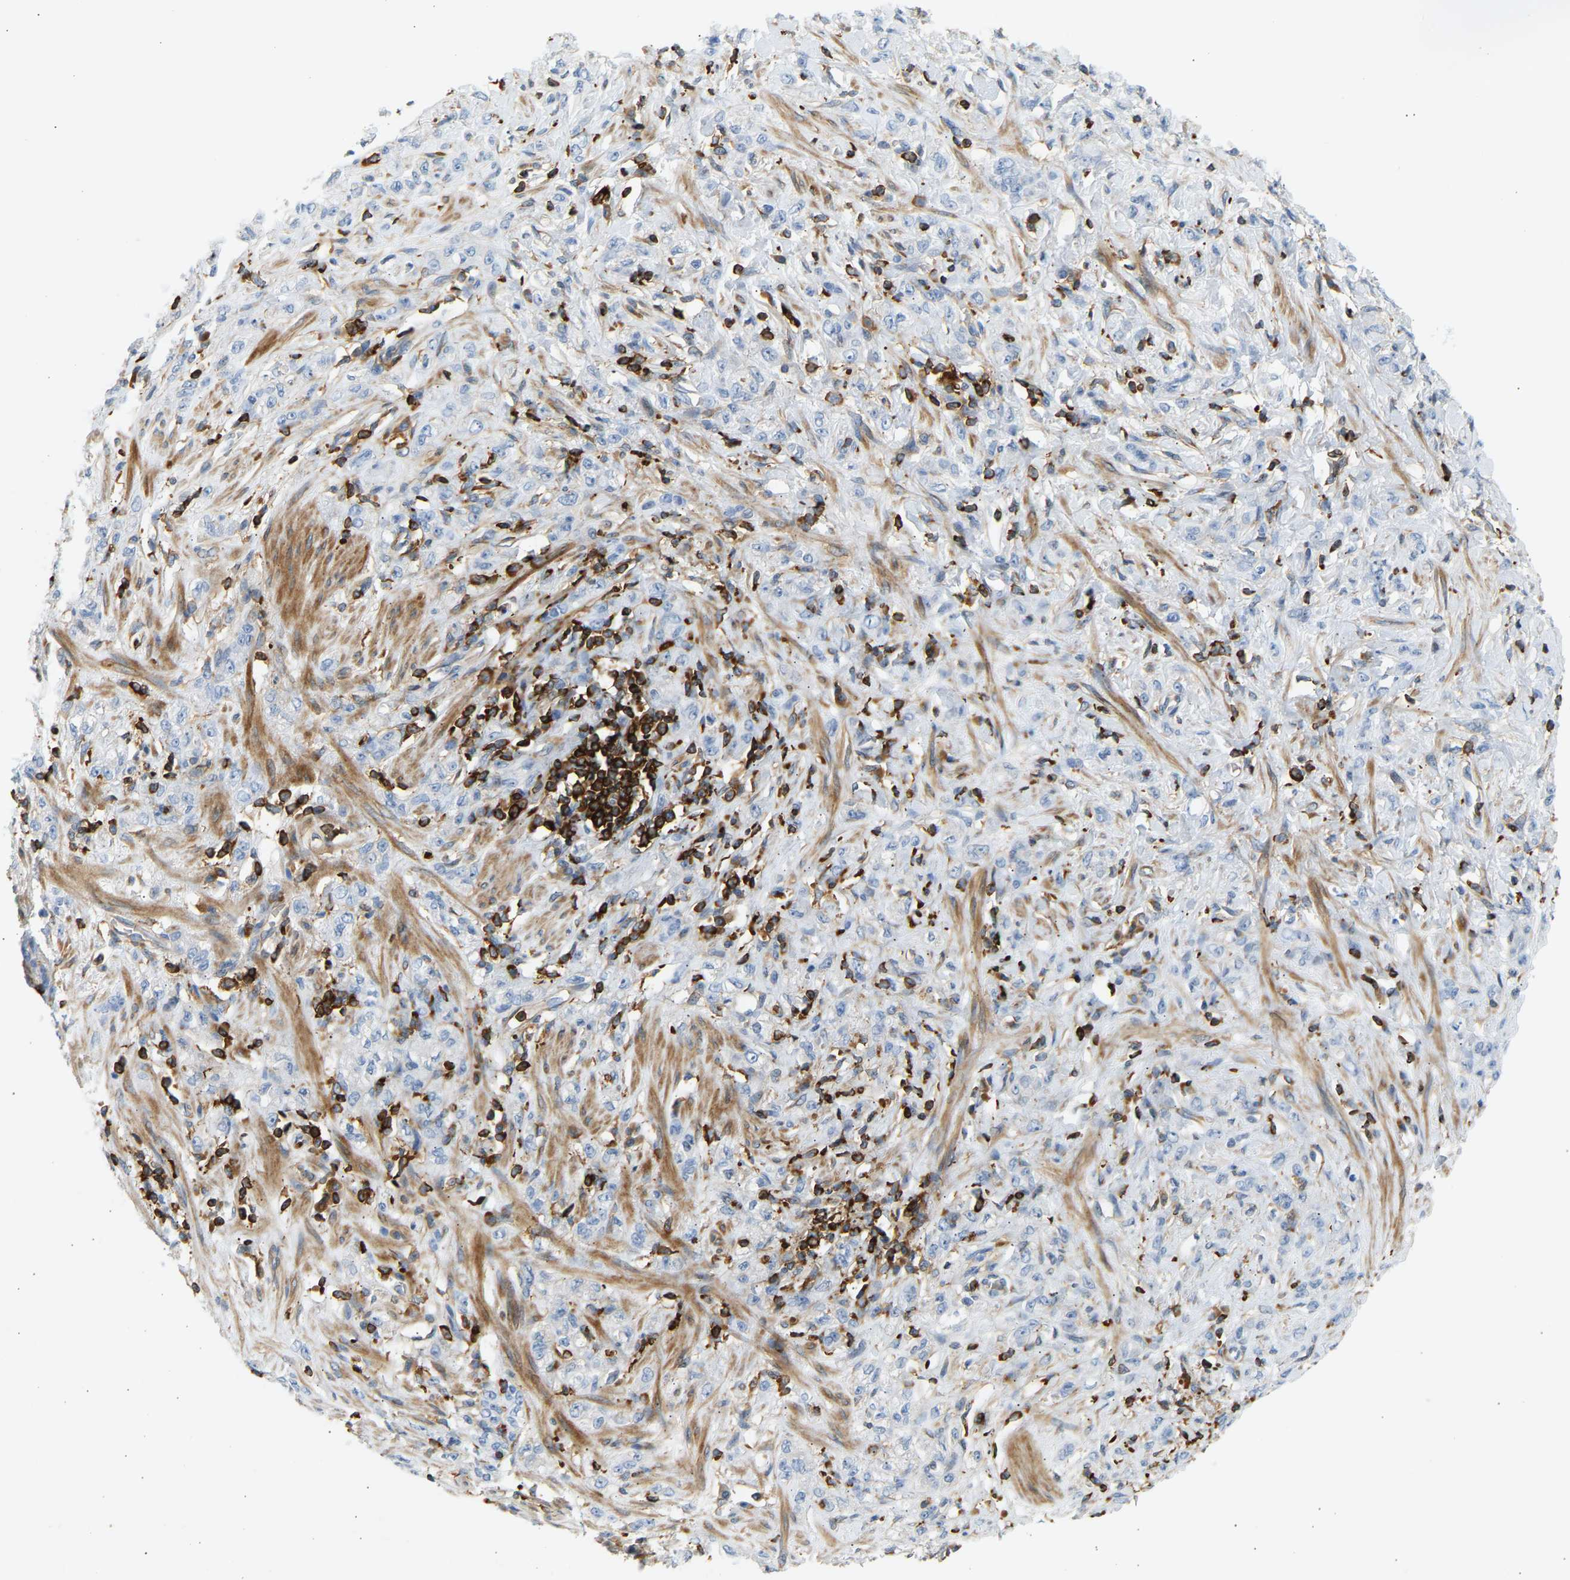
{"staining": {"intensity": "negative", "quantity": "none", "location": "none"}, "tissue": "stomach cancer", "cell_type": "Tumor cells", "image_type": "cancer", "snomed": [{"axis": "morphology", "description": "Normal tissue, NOS"}, {"axis": "morphology", "description": "Adenocarcinoma, NOS"}, {"axis": "topography", "description": "Stomach"}], "caption": "Protein analysis of adenocarcinoma (stomach) displays no significant staining in tumor cells. (DAB immunohistochemistry (IHC), high magnification).", "gene": "FNBP1", "patient": {"sex": "male", "age": 82}}